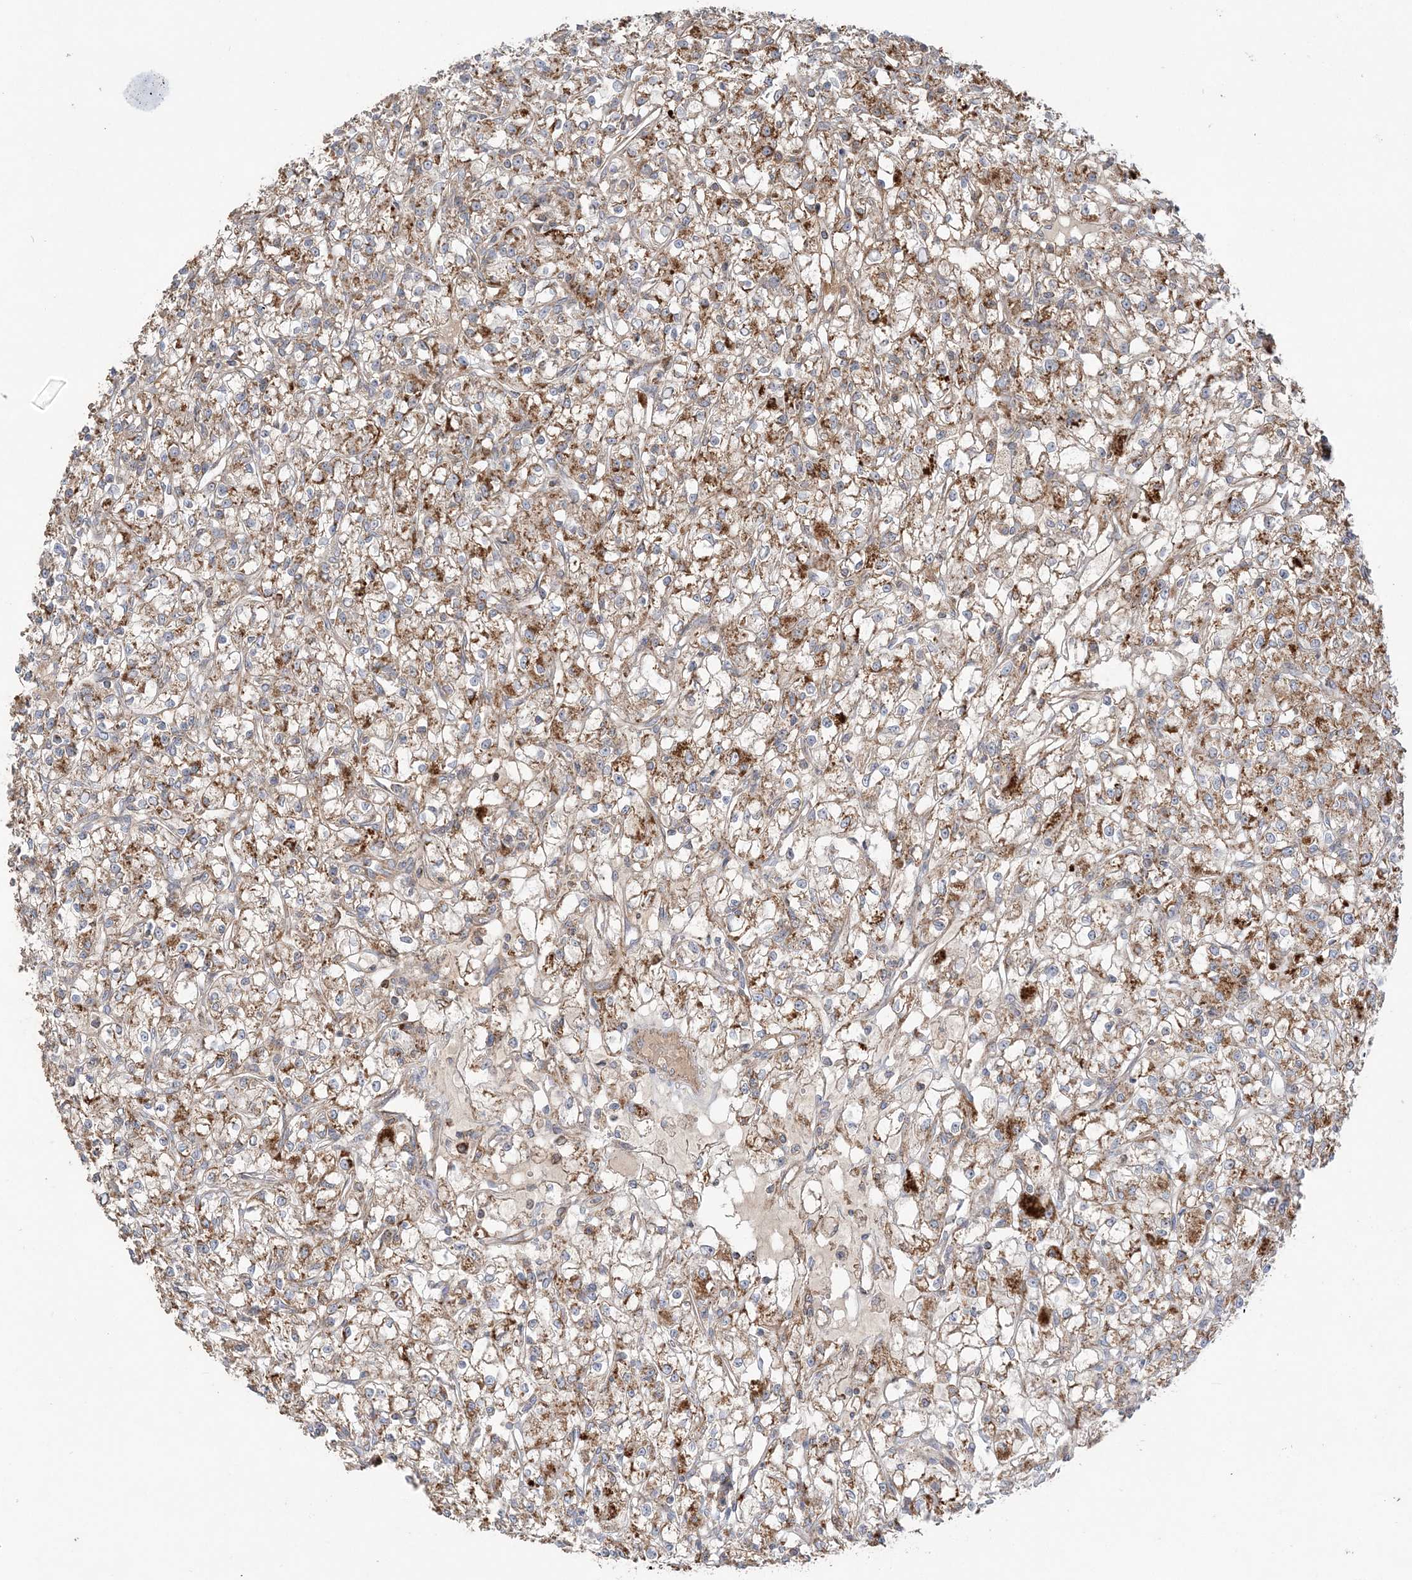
{"staining": {"intensity": "moderate", "quantity": ">75%", "location": "cytoplasmic/membranous"}, "tissue": "renal cancer", "cell_type": "Tumor cells", "image_type": "cancer", "snomed": [{"axis": "morphology", "description": "Adenocarcinoma, NOS"}, {"axis": "topography", "description": "Kidney"}], "caption": "Tumor cells show medium levels of moderate cytoplasmic/membranous positivity in about >75% of cells in renal cancer.", "gene": "SCLT1", "patient": {"sex": "female", "age": 59}}